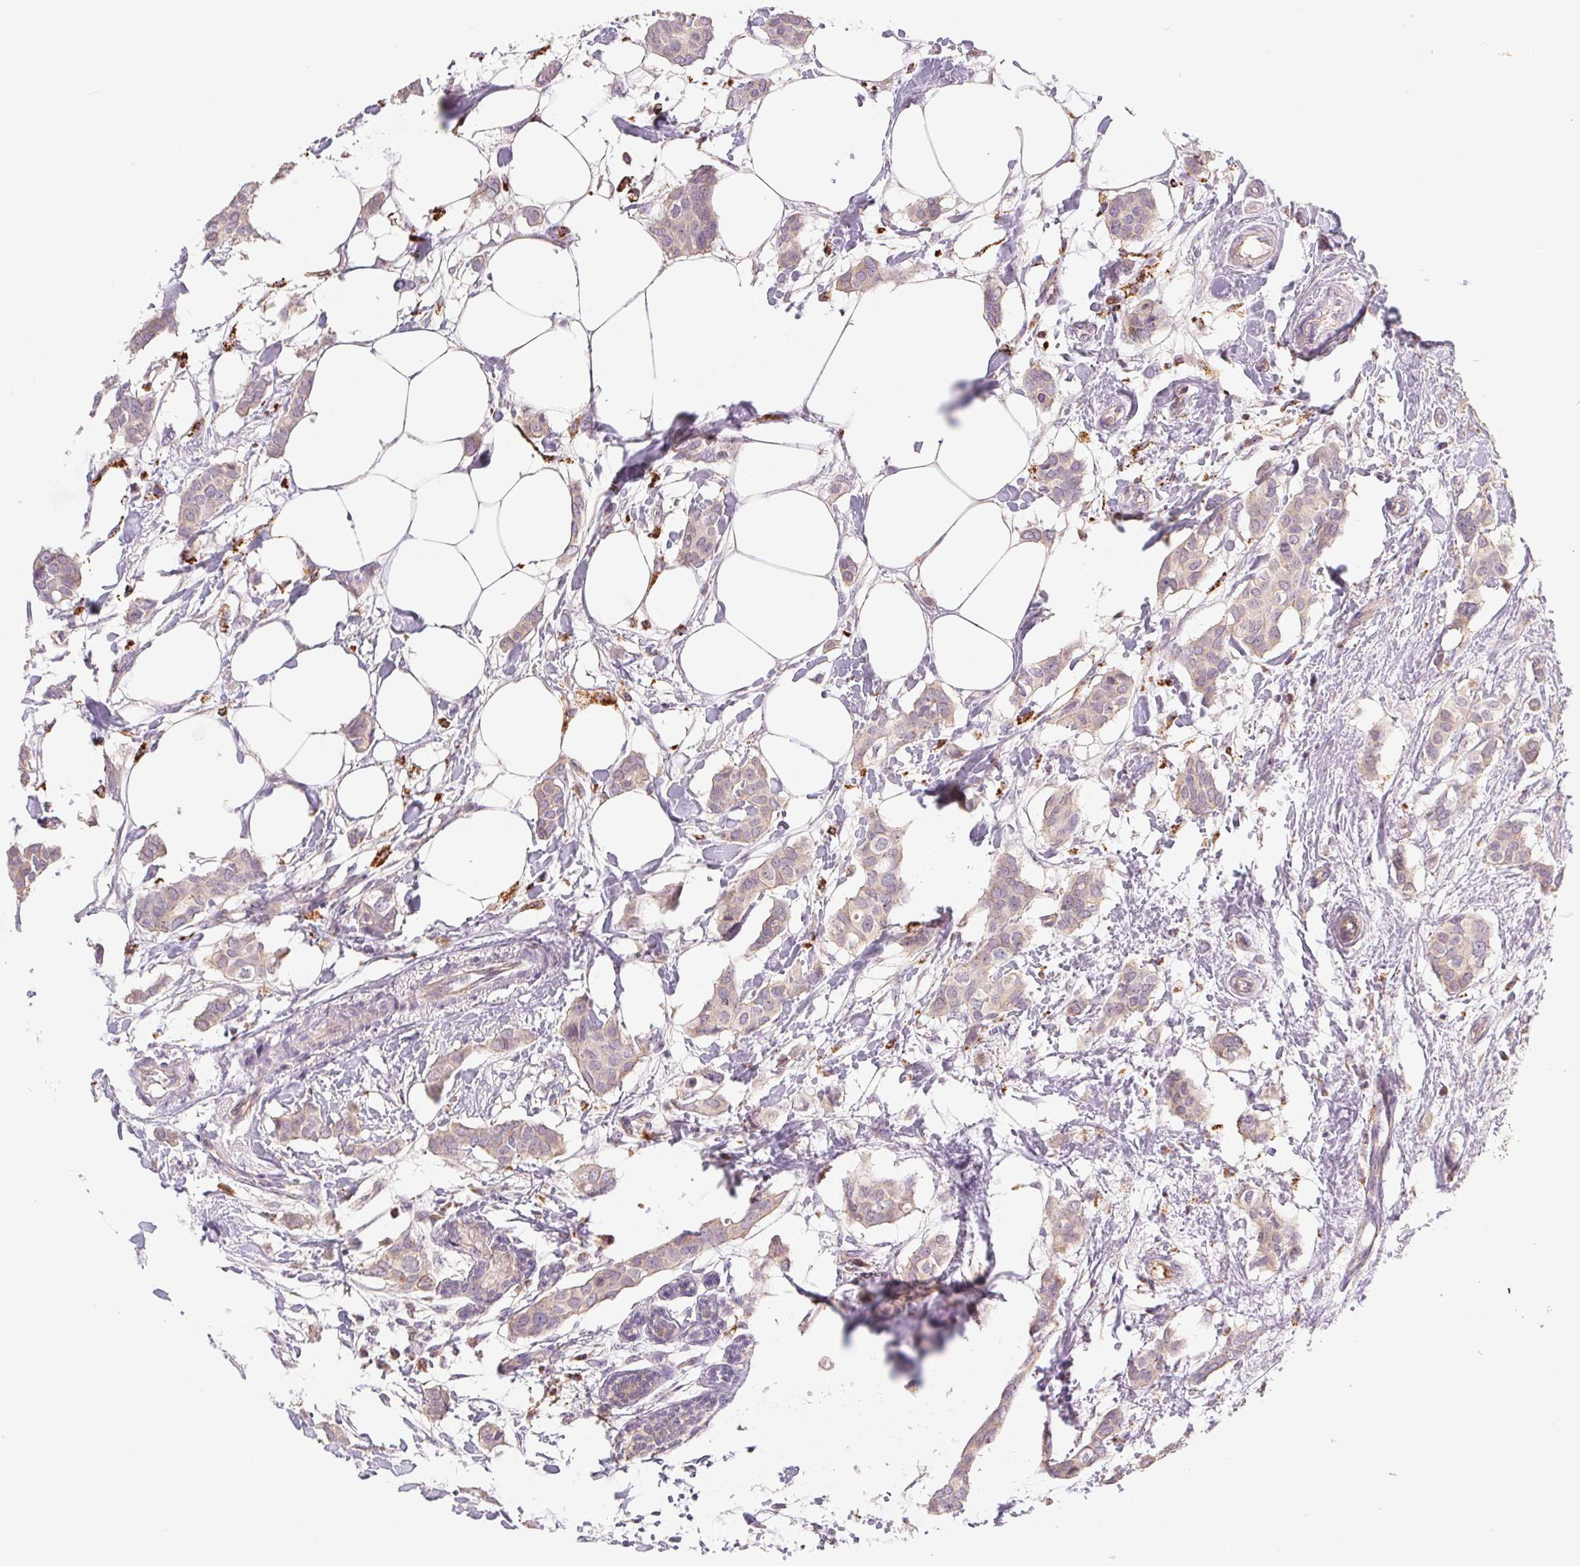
{"staining": {"intensity": "weak", "quantity": "<25%", "location": "cytoplasmic/membranous"}, "tissue": "breast cancer", "cell_type": "Tumor cells", "image_type": "cancer", "snomed": [{"axis": "morphology", "description": "Duct carcinoma"}, {"axis": "topography", "description": "Breast"}], "caption": "Tumor cells are negative for brown protein staining in breast invasive ductal carcinoma.", "gene": "EMC6", "patient": {"sex": "female", "age": 62}}